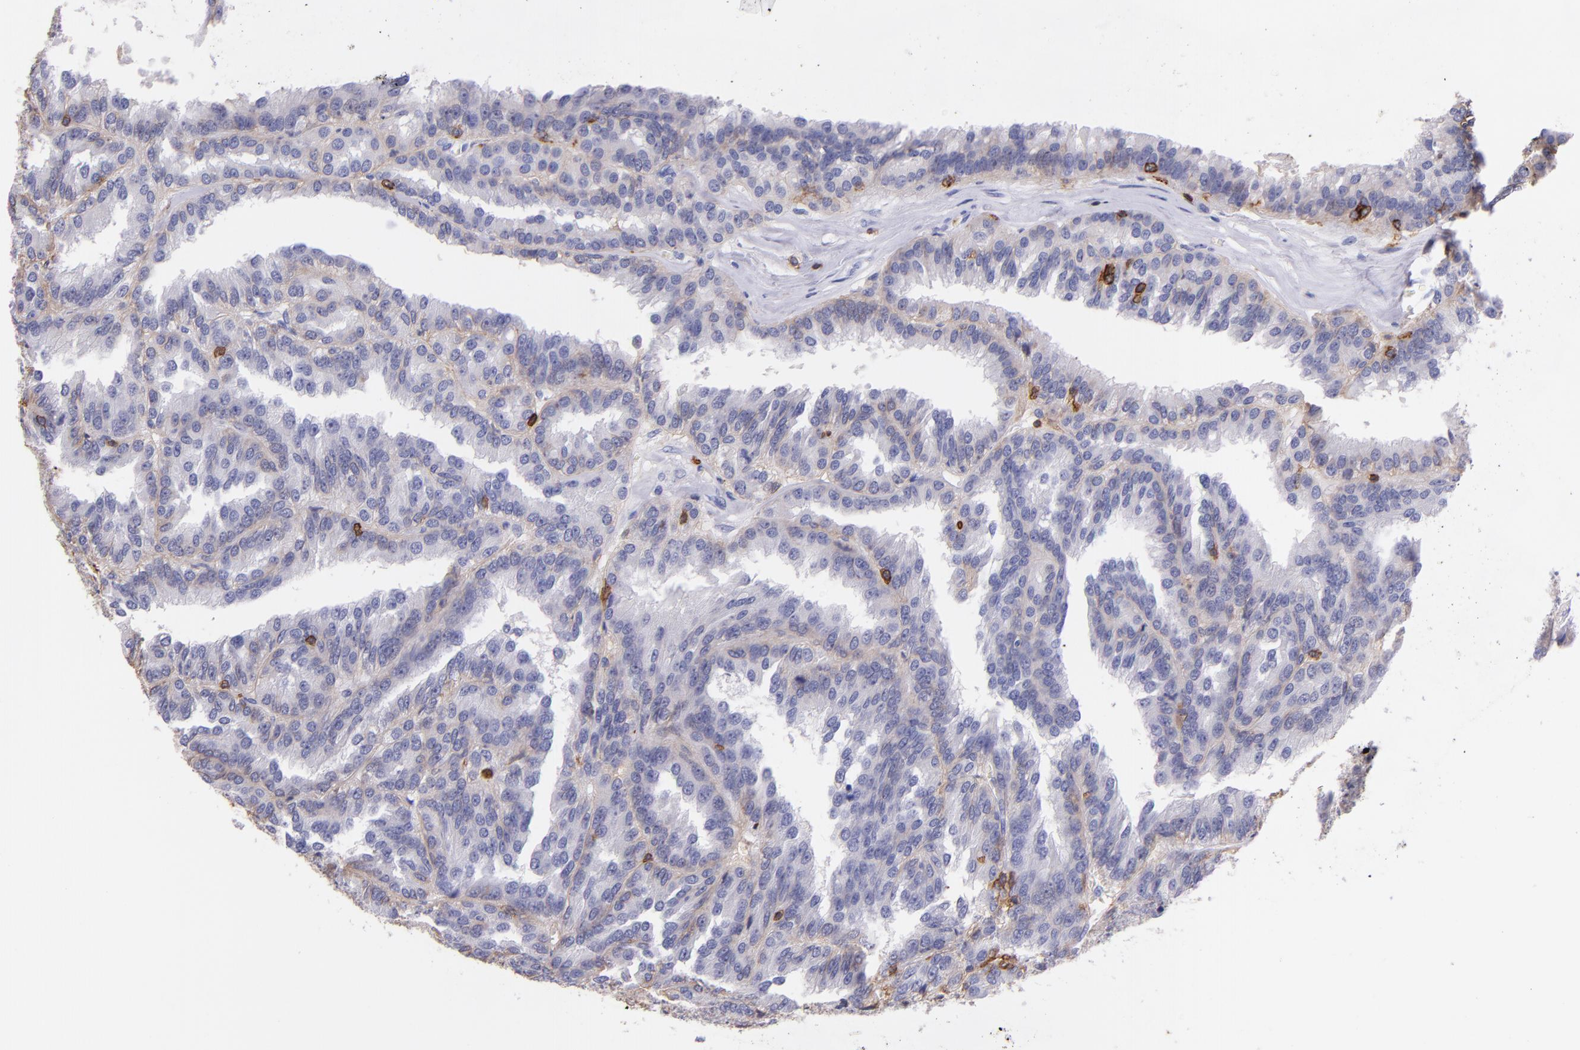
{"staining": {"intensity": "weak", "quantity": "25%-75%", "location": "cytoplasmic/membranous"}, "tissue": "renal cancer", "cell_type": "Tumor cells", "image_type": "cancer", "snomed": [{"axis": "morphology", "description": "Adenocarcinoma, NOS"}, {"axis": "topography", "description": "Kidney"}], "caption": "The immunohistochemical stain highlights weak cytoplasmic/membranous expression in tumor cells of adenocarcinoma (renal) tissue.", "gene": "SPN", "patient": {"sex": "male", "age": 46}}